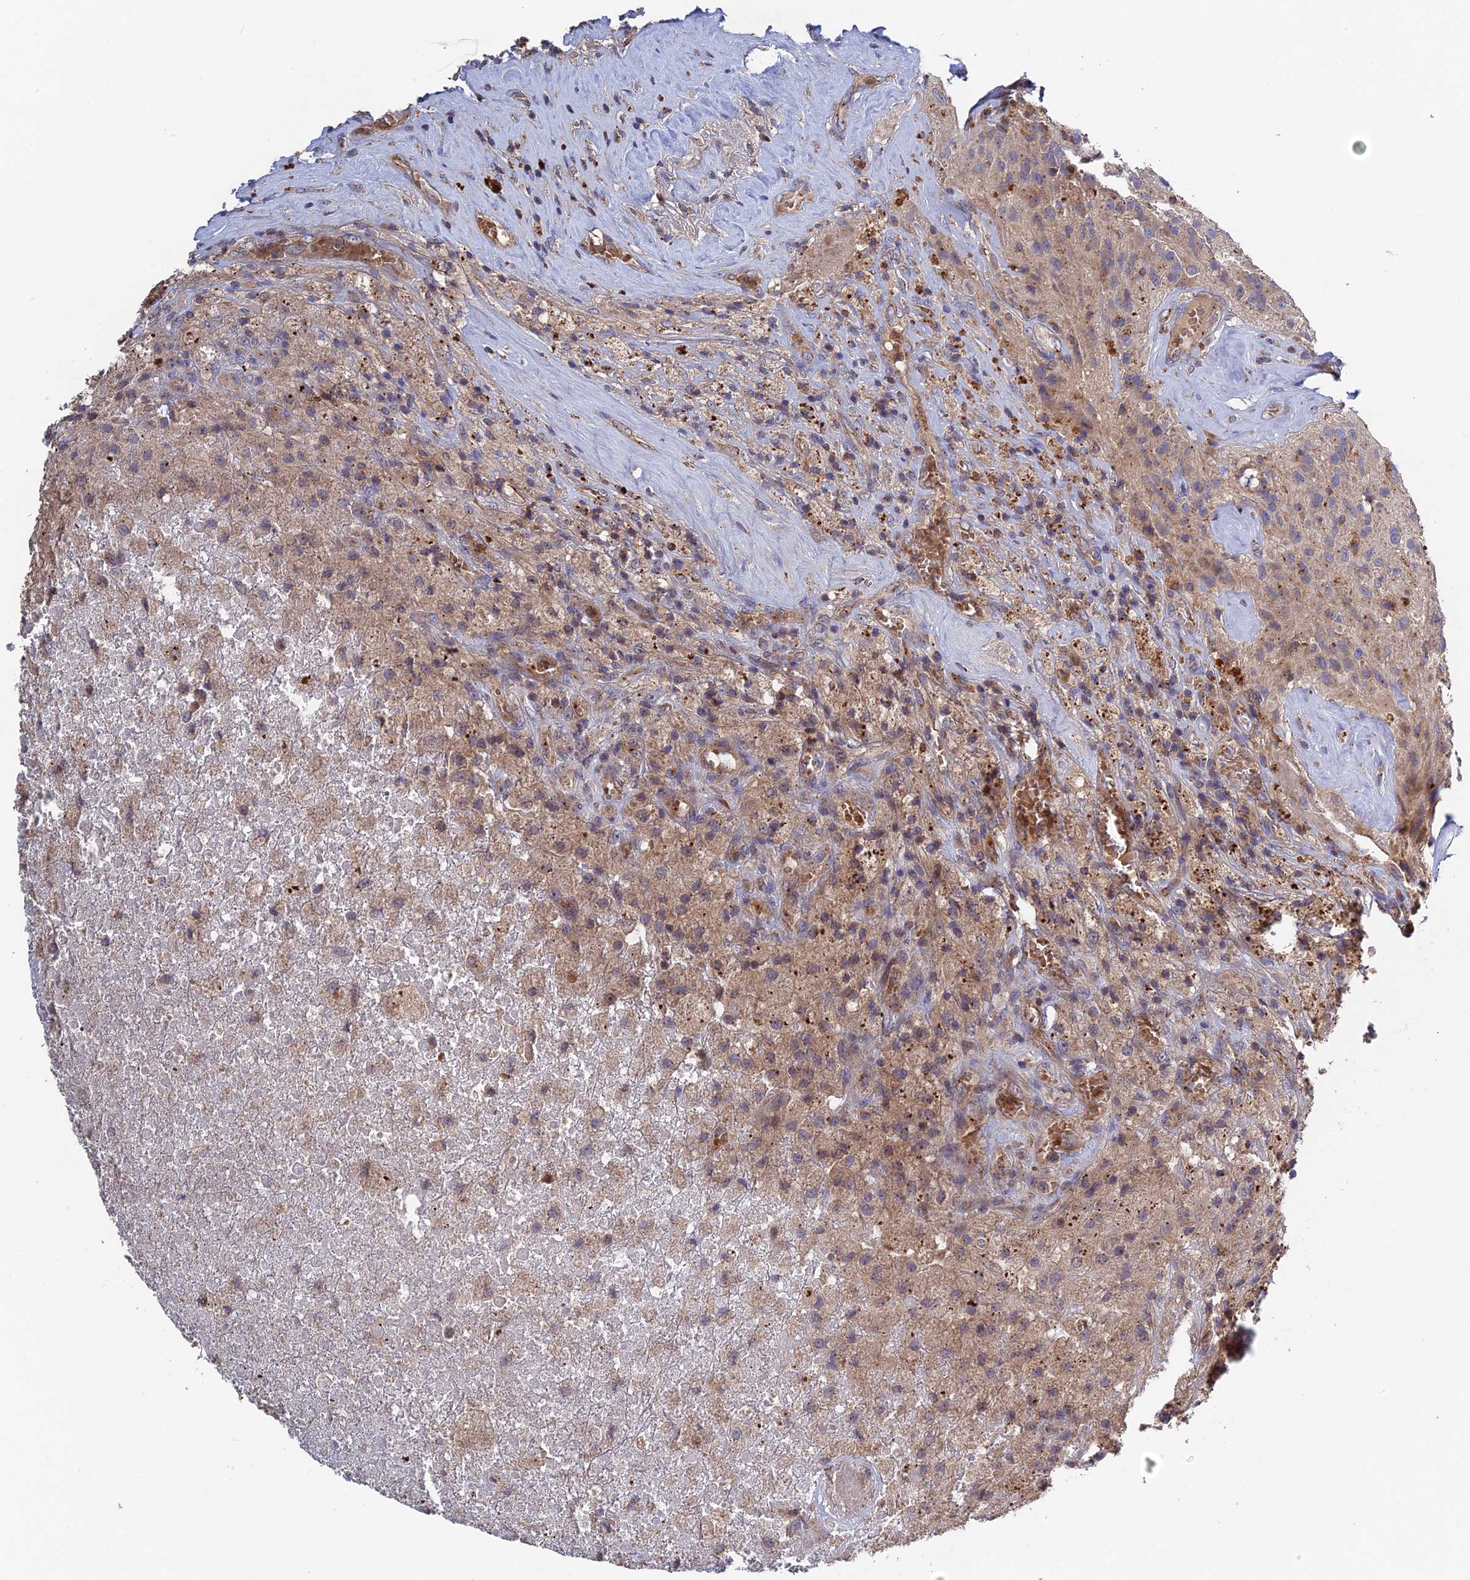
{"staining": {"intensity": "weak", "quantity": "<25%", "location": "cytoplasmic/membranous"}, "tissue": "glioma", "cell_type": "Tumor cells", "image_type": "cancer", "snomed": [{"axis": "morphology", "description": "Glioma, malignant, High grade"}, {"axis": "topography", "description": "Brain"}], "caption": "Glioma was stained to show a protein in brown. There is no significant expression in tumor cells.", "gene": "RPIA", "patient": {"sex": "male", "age": 69}}